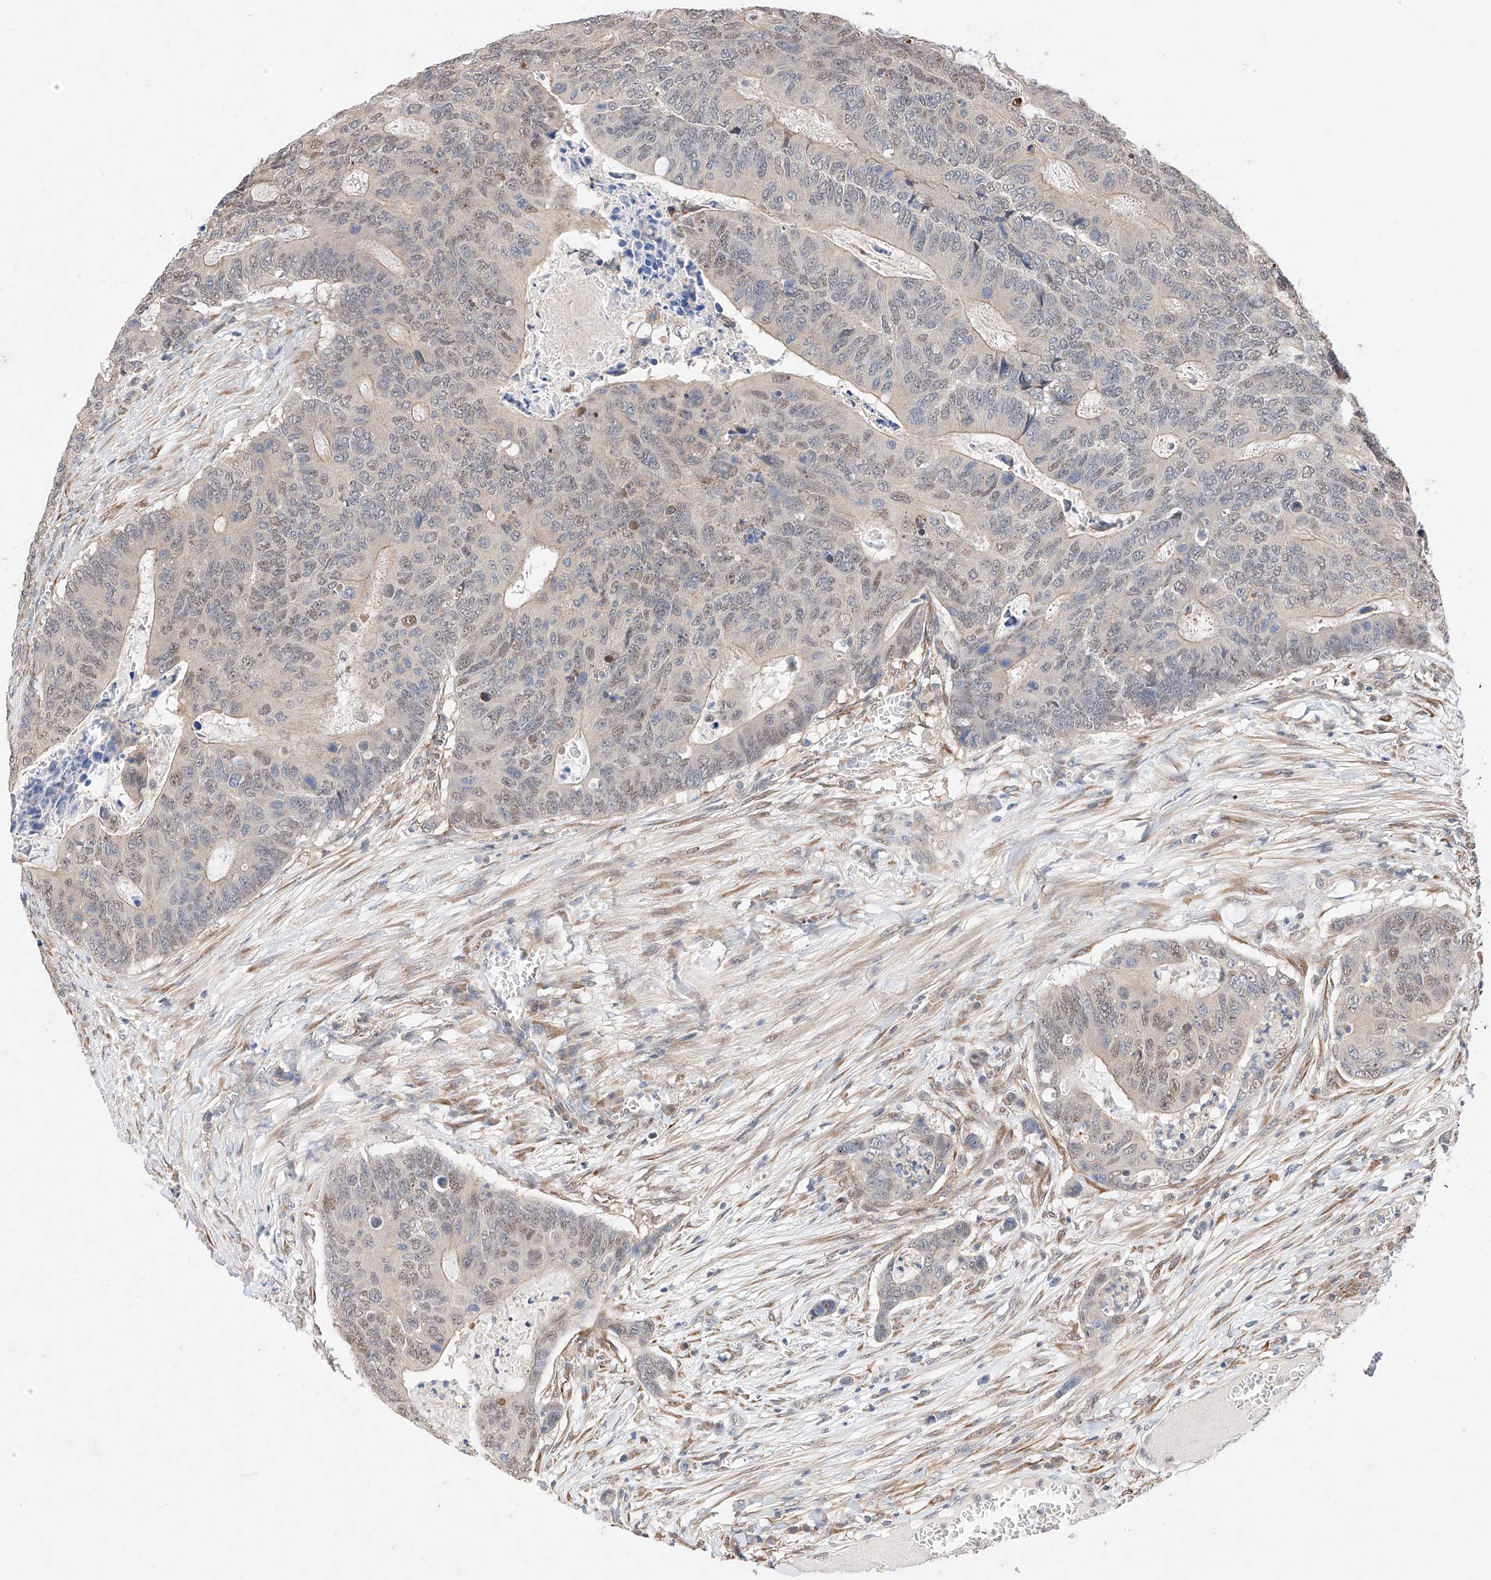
{"staining": {"intensity": "weak", "quantity": "25%-75%", "location": "nuclear"}, "tissue": "colorectal cancer", "cell_type": "Tumor cells", "image_type": "cancer", "snomed": [{"axis": "morphology", "description": "Adenocarcinoma, NOS"}, {"axis": "topography", "description": "Colon"}], "caption": "This histopathology image shows adenocarcinoma (colorectal) stained with immunohistochemistry (IHC) to label a protein in brown. The nuclear of tumor cells show weak positivity for the protein. Nuclei are counter-stained blue.", "gene": "ZSCAN4", "patient": {"sex": "male", "age": 87}}